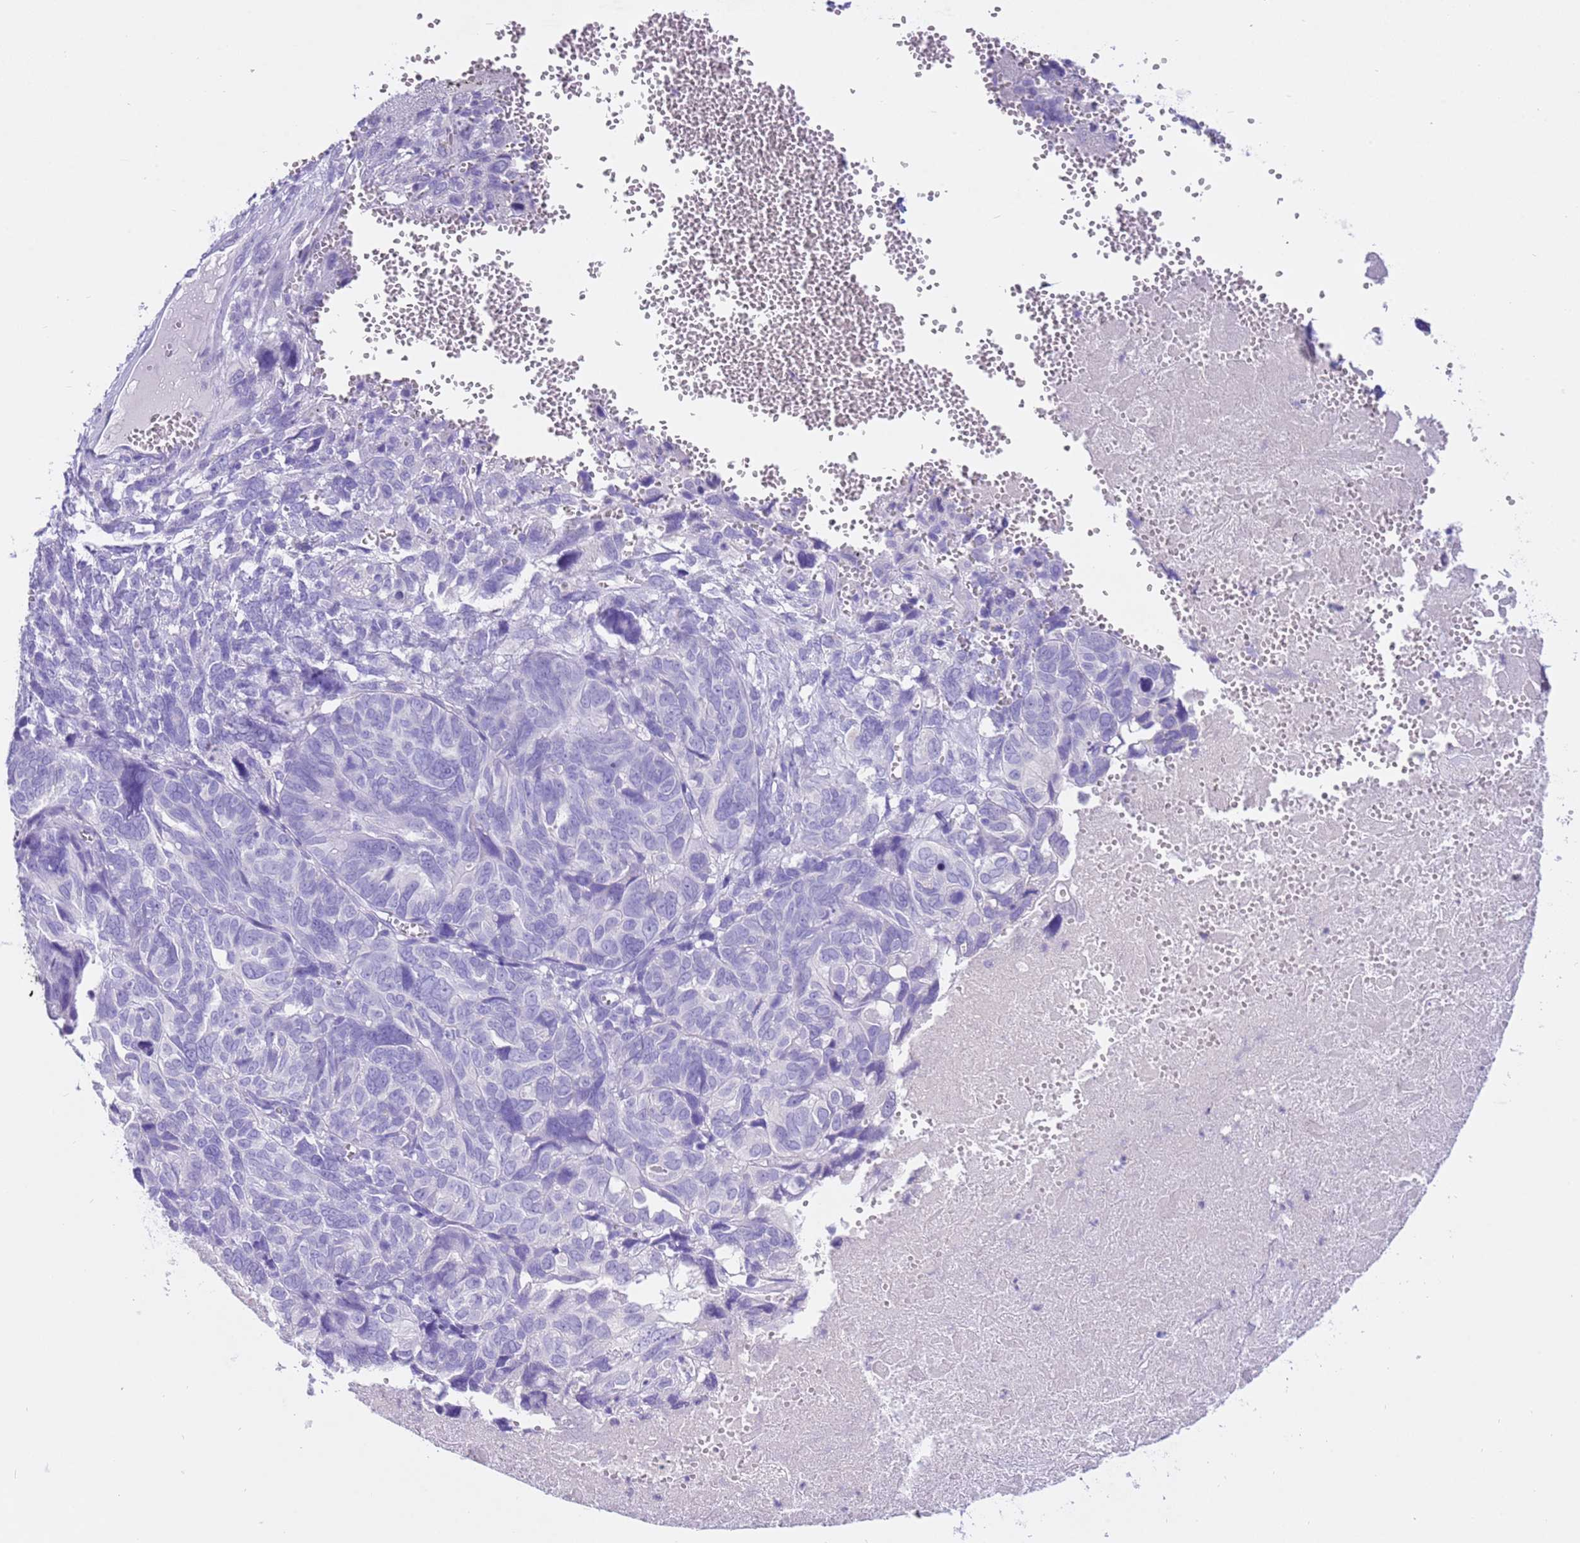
{"staining": {"intensity": "negative", "quantity": "none", "location": "none"}, "tissue": "ovarian cancer", "cell_type": "Tumor cells", "image_type": "cancer", "snomed": [{"axis": "morphology", "description": "Cystadenocarcinoma, serous, NOS"}, {"axis": "topography", "description": "Ovary"}], "caption": "Protein analysis of ovarian cancer (serous cystadenocarcinoma) exhibits no significant expression in tumor cells.", "gene": "CPB1", "patient": {"sex": "female", "age": 79}}